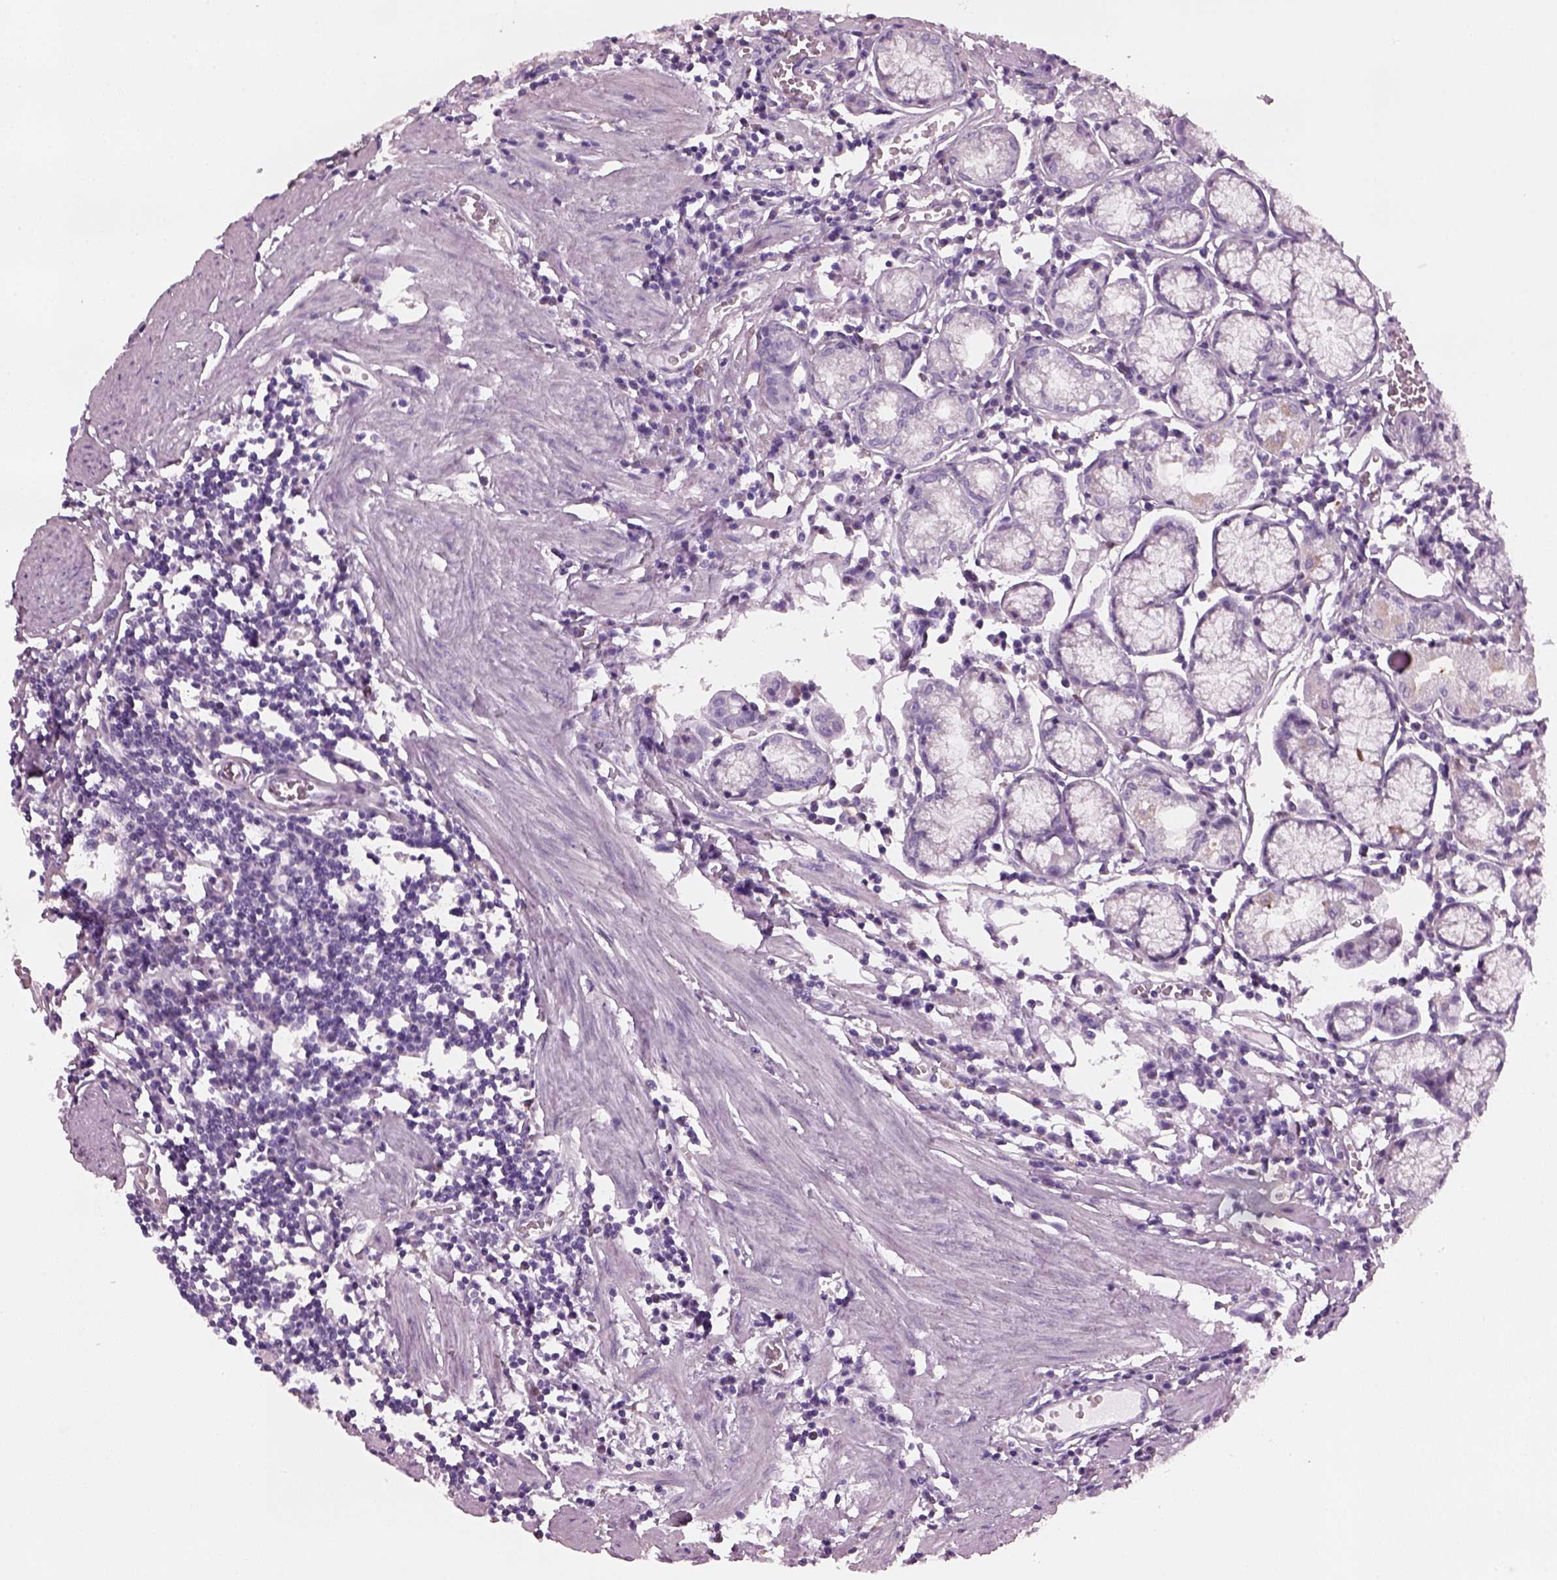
{"staining": {"intensity": "moderate", "quantity": "<25%", "location": "cytoplasmic/membranous"}, "tissue": "stomach", "cell_type": "Glandular cells", "image_type": "normal", "snomed": [{"axis": "morphology", "description": "Normal tissue, NOS"}, {"axis": "topography", "description": "Stomach"}], "caption": "An image of stomach stained for a protein exhibits moderate cytoplasmic/membranous brown staining in glandular cells.", "gene": "PRR9", "patient": {"sex": "male", "age": 55}}